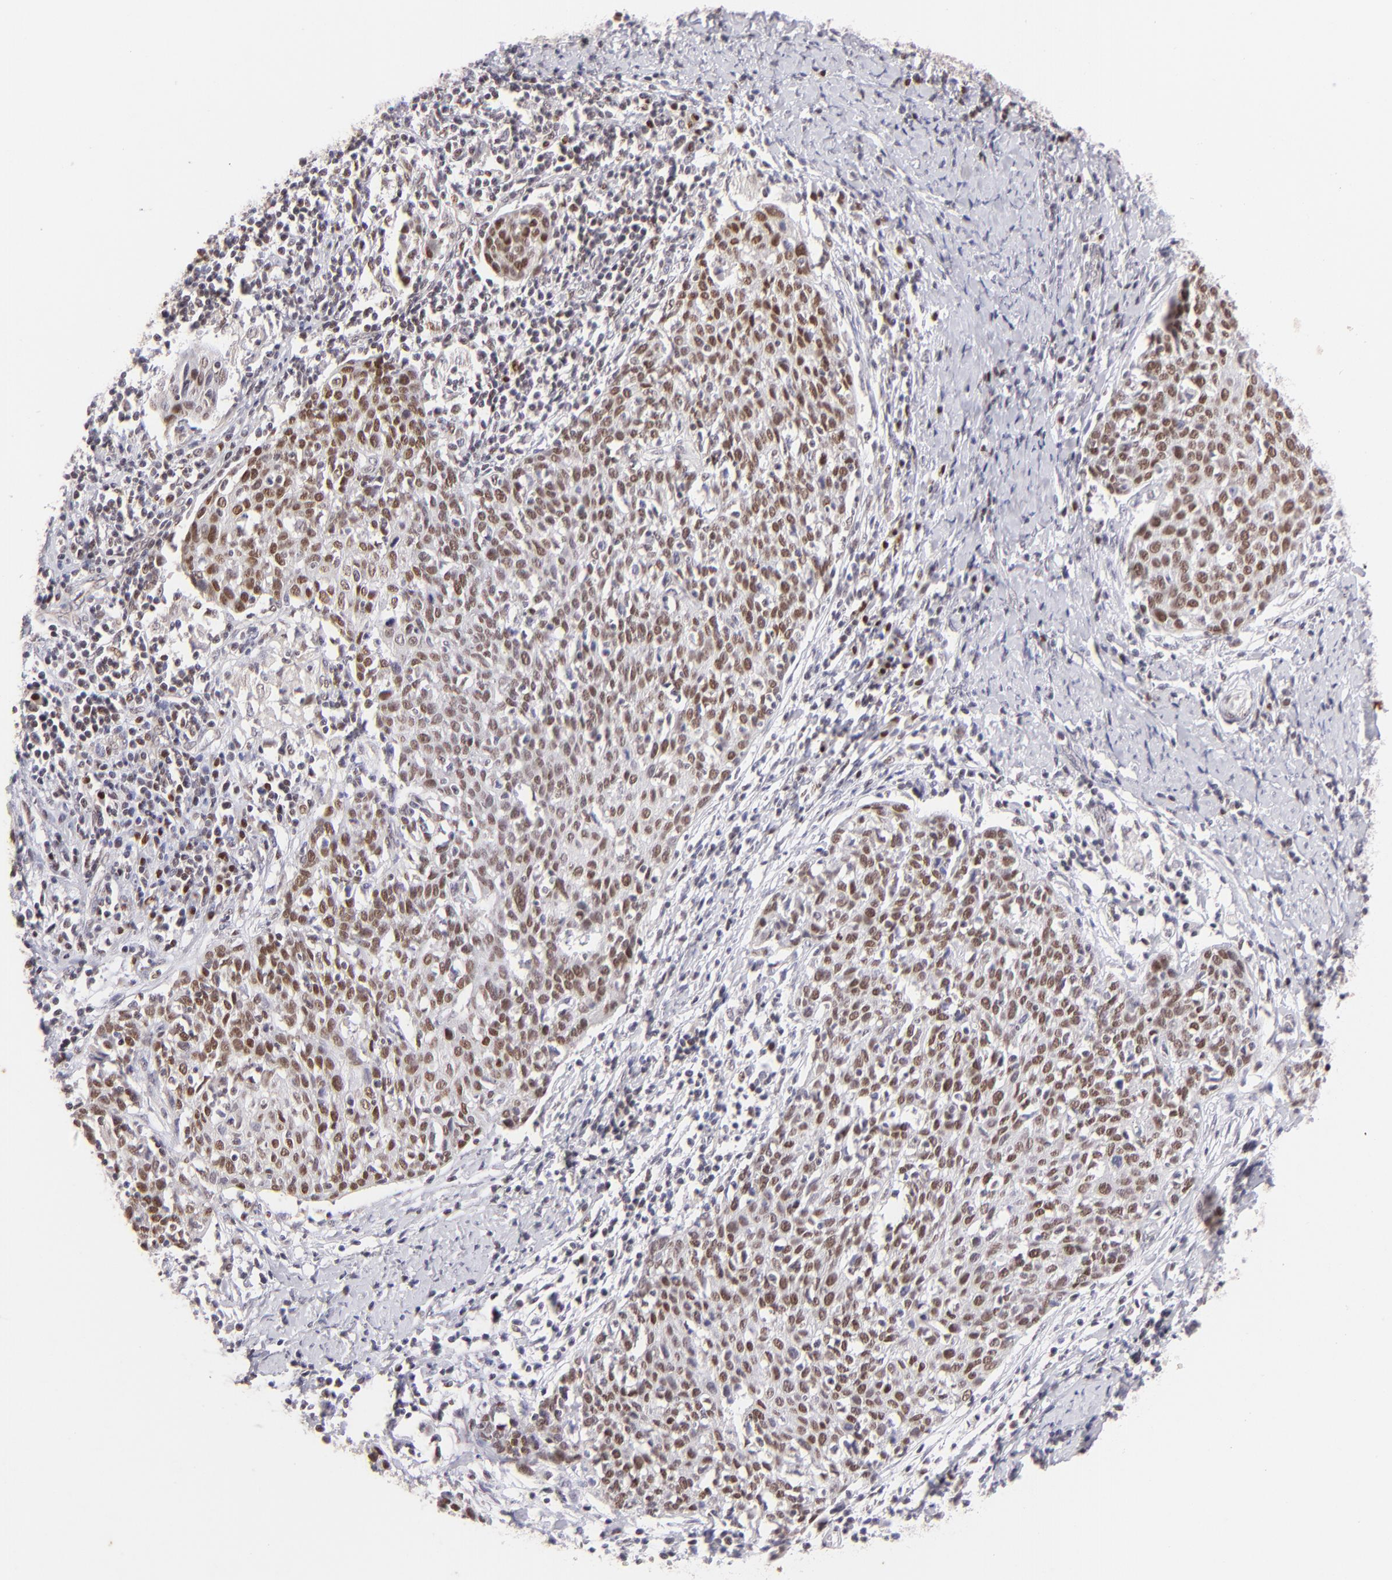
{"staining": {"intensity": "moderate", "quantity": "25%-75%", "location": "nuclear"}, "tissue": "cervical cancer", "cell_type": "Tumor cells", "image_type": "cancer", "snomed": [{"axis": "morphology", "description": "Squamous cell carcinoma, NOS"}, {"axis": "topography", "description": "Cervix"}], "caption": "Immunohistochemical staining of cervical squamous cell carcinoma displays medium levels of moderate nuclear protein positivity in approximately 25%-75% of tumor cells.", "gene": "POU2F1", "patient": {"sex": "female", "age": 38}}